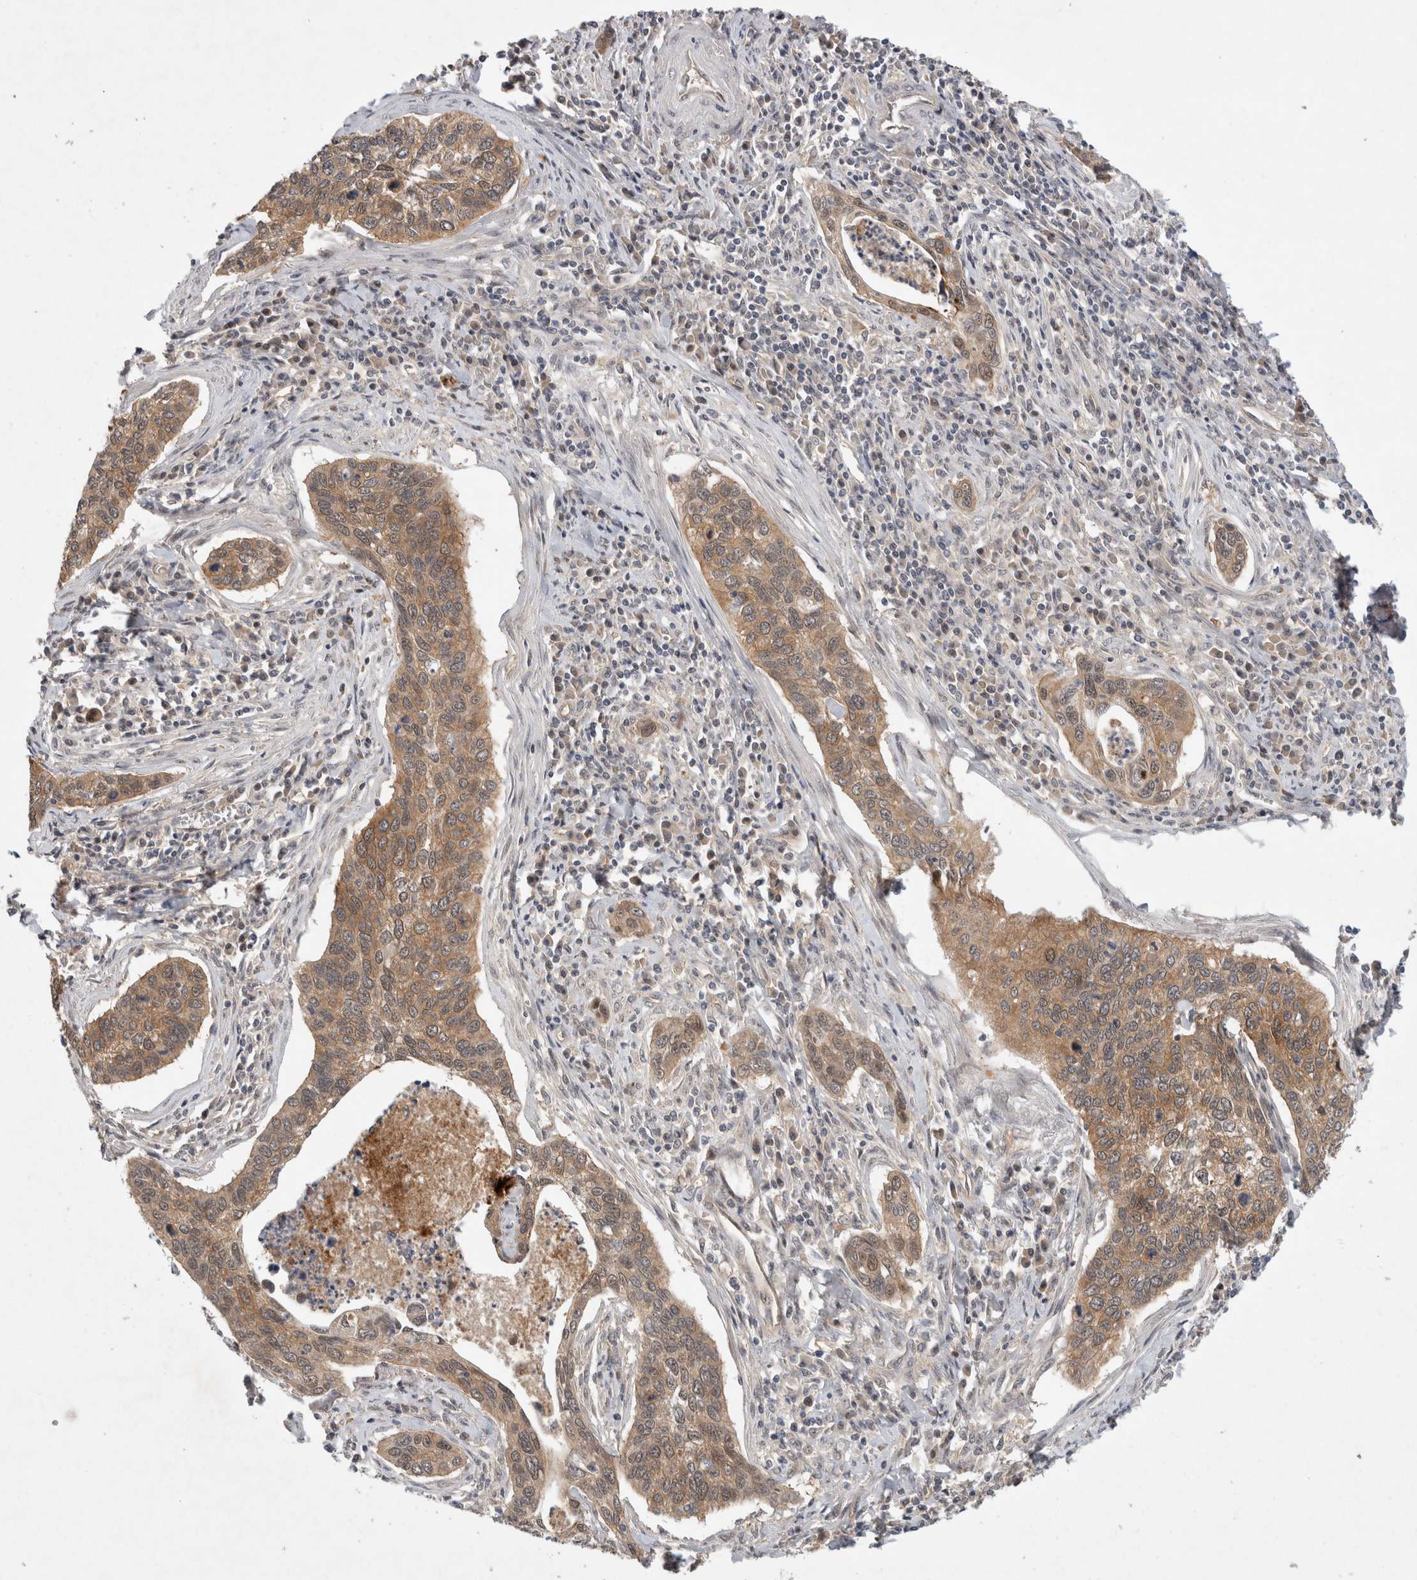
{"staining": {"intensity": "moderate", "quantity": ">75%", "location": "cytoplasmic/membranous"}, "tissue": "cervical cancer", "cell_type": "Tumor cells", "image_type": "cancer", "snomed": [{"axis": "morphology", "description": "Squamous cell carcinoma, NOS"}, {"axis": "topography", "description": "Cervix"}], "caption": "This image reveals cervical squamous cell carcinoma stained with immunohistochemistry to label a protein in brown. The cytoplasmic/membranous of tumor cells show moderate positivity for the protein. Nuclei are counter-stained blue.", "gene": "CERS3", "patient": {"sex": "female", "age": 53}}